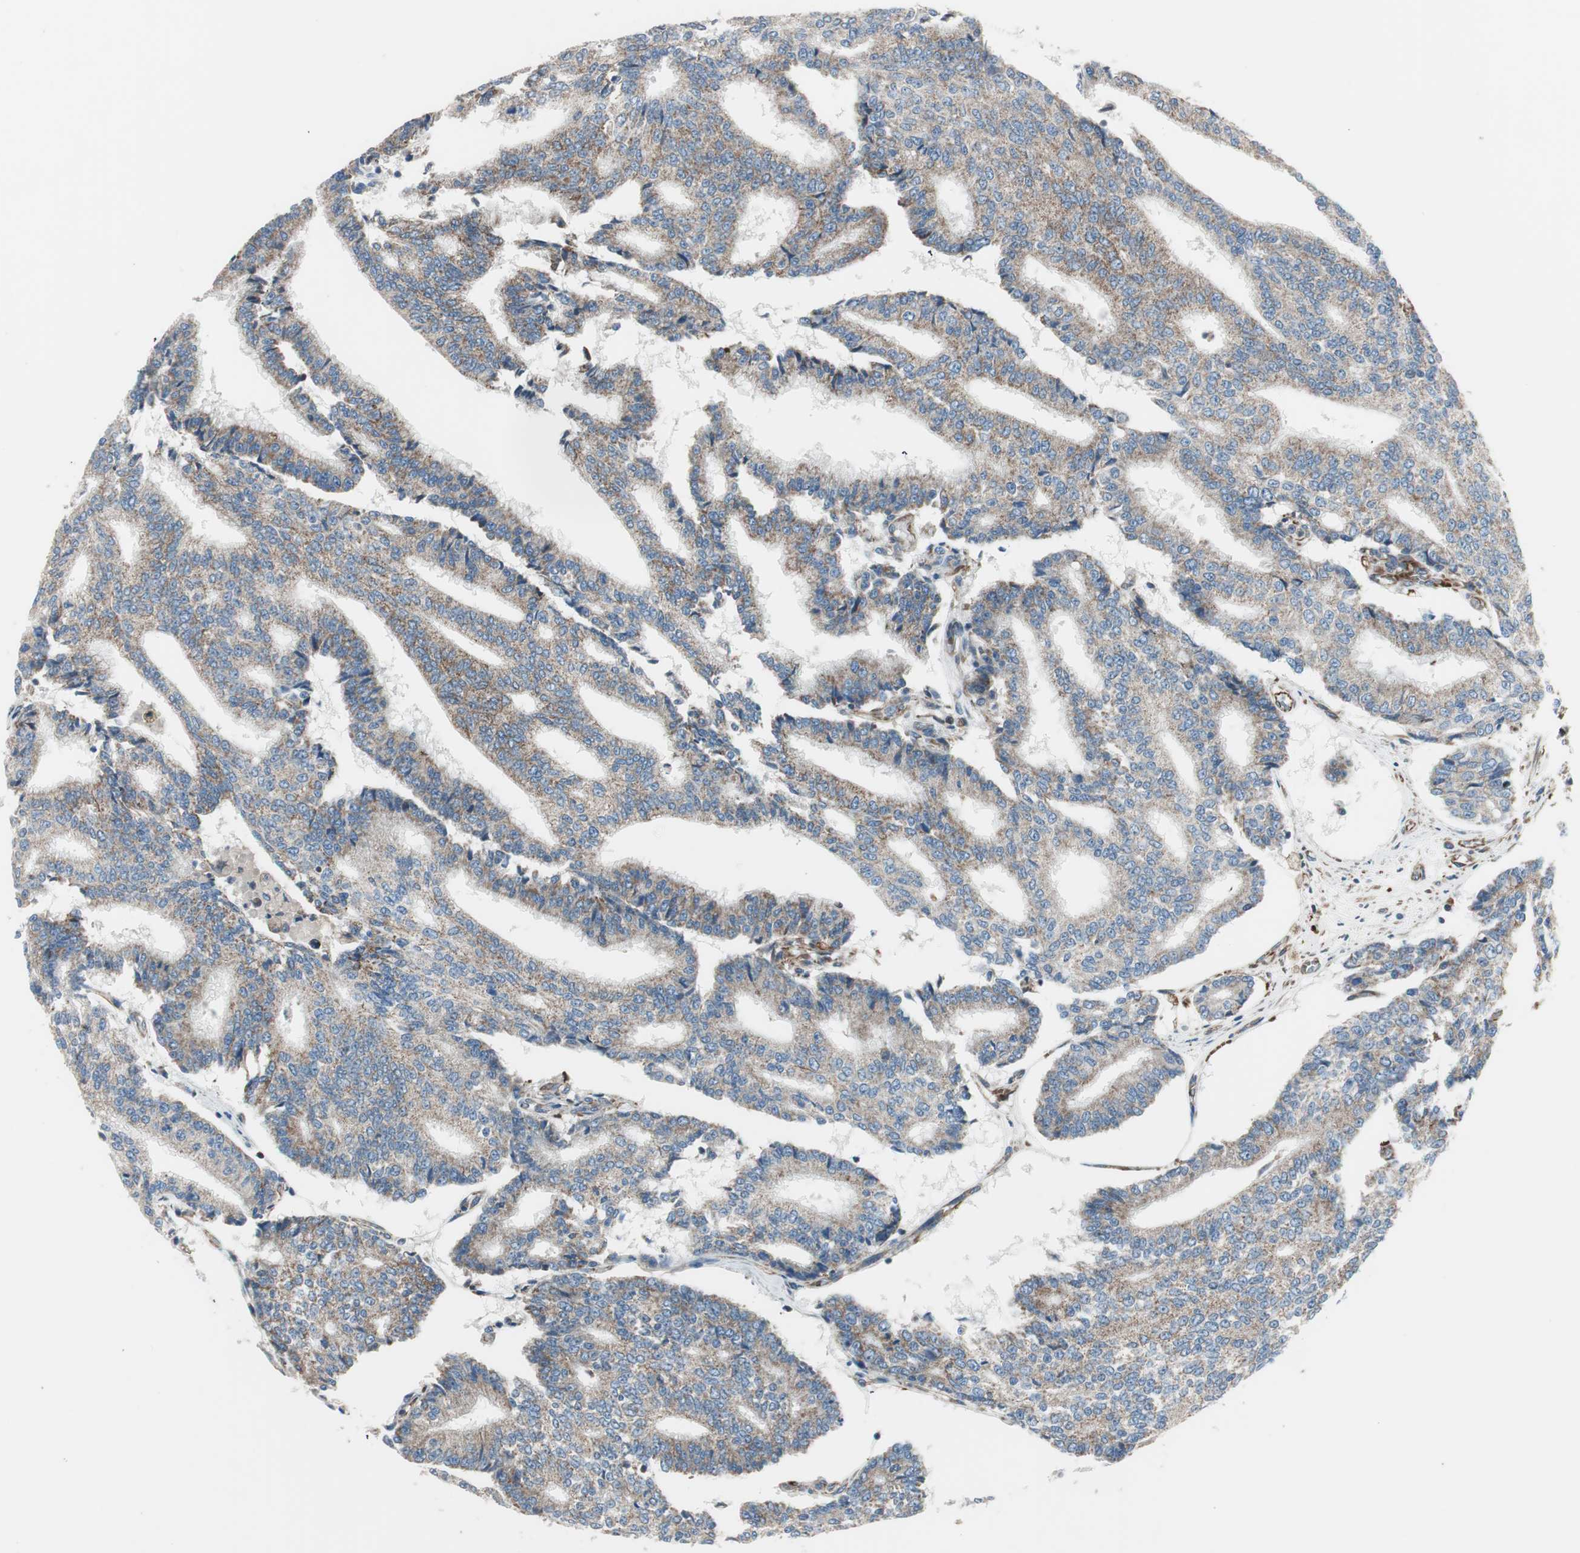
{"staining": {"intensity": "weak", "quantity": "25%-75%", "location": "cytoplasmic/membranous"}, "tissue": "prostate cancer", "cell_type": "Tumor cells", "image_type": "cancer", "snomed": [{"axis": "morphology", "description": "Adenocarcinoma, High grade"}, {"axis": "topography", "description": "Prostate"}], "caption": "The photomicrograph displays staining of prostate cancer (high-grade adenocarcinoma), revealing weak cytoplasmic/membranous protein positivity (brown color) within tumor cells.", "gene": "SRCIN1", "patient": {"sex": "male", "age": 55}}